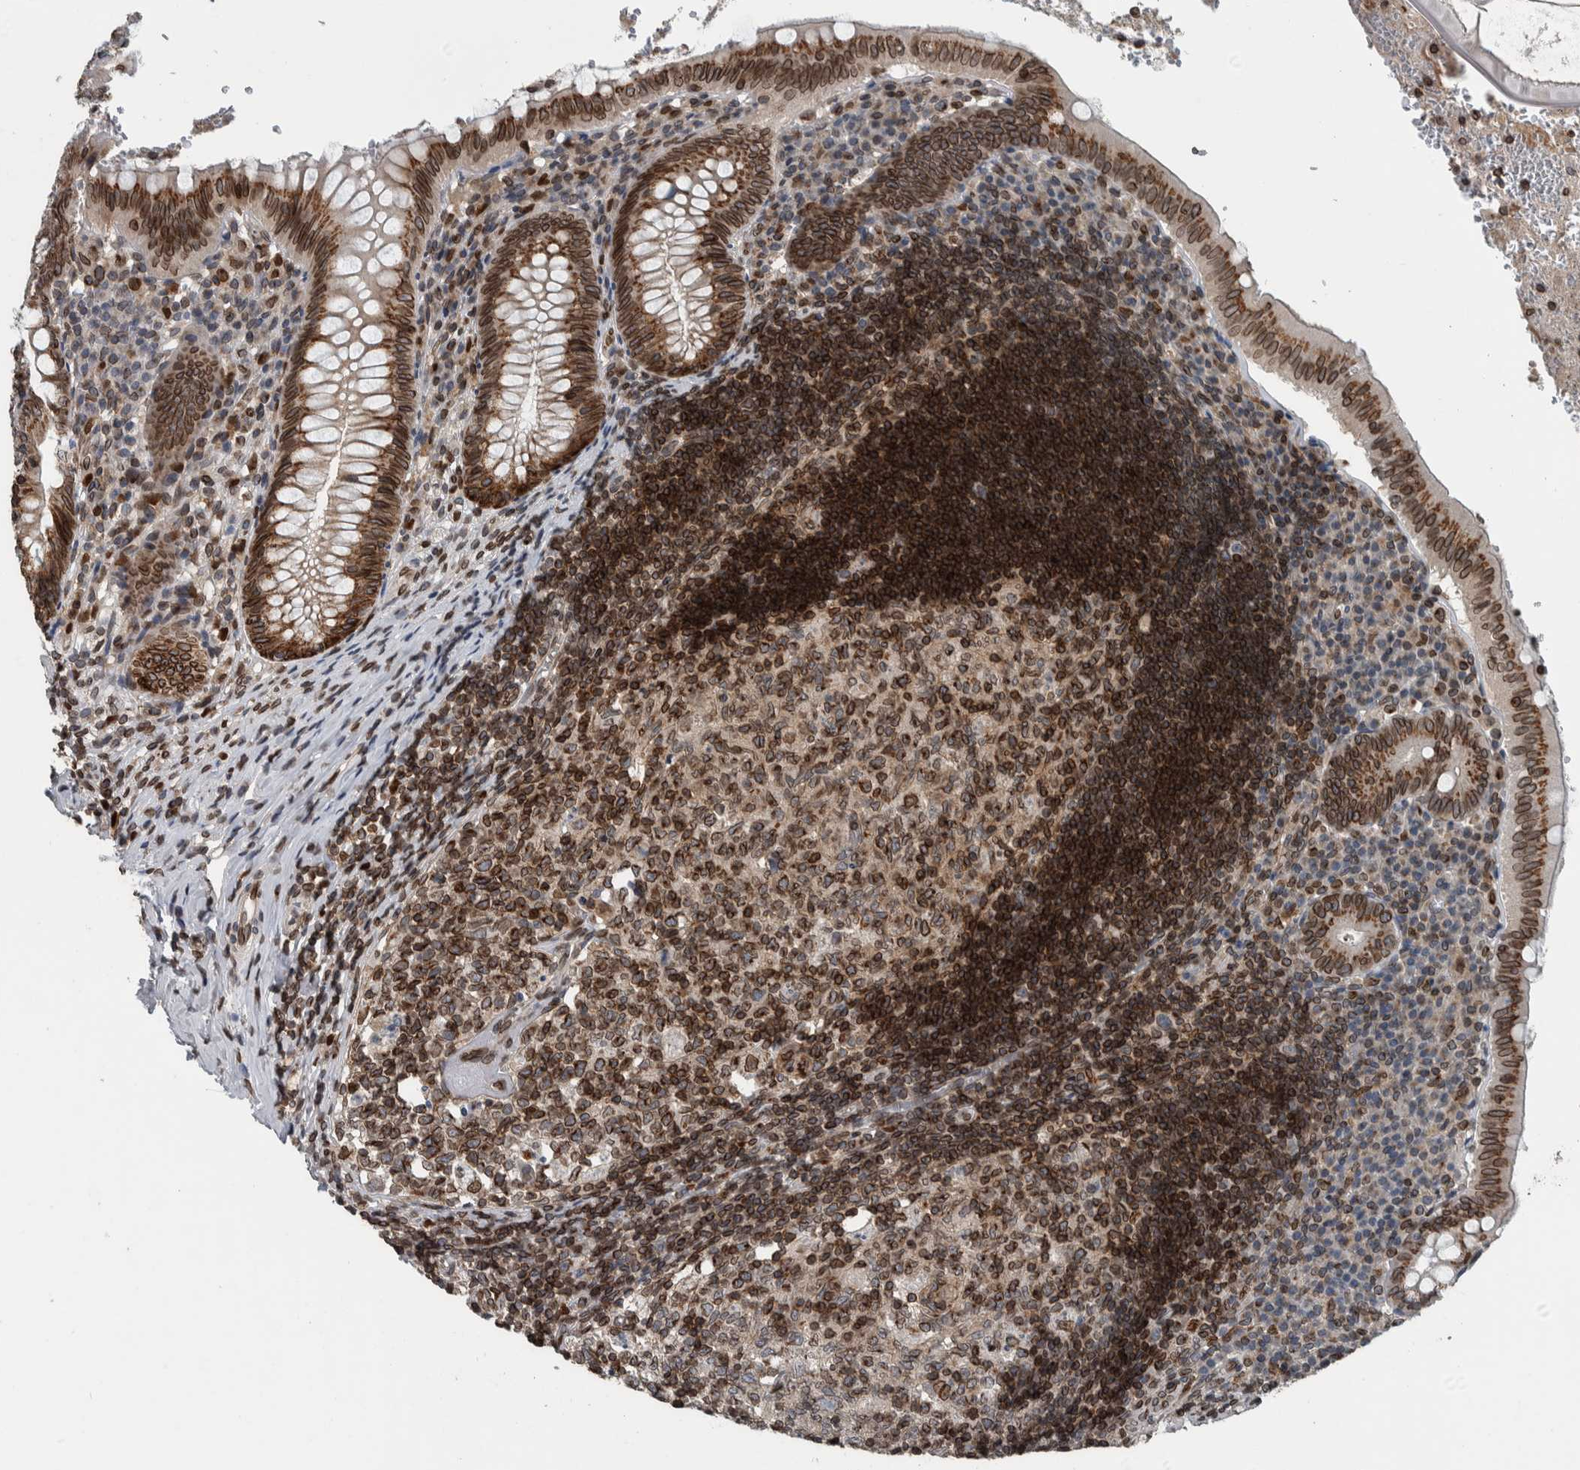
{"staining": {"intensity": "strong", "quantity": ">75%", "location": "cytoplasmic/membranous,nuclear"}, "tissue": "appendix", "cell_type": "Glandular cells", "image_type": "normal", "snomed": [{"axis": "morphology", "description": "Normal tissue, NOS"}, {"axis": "topography", "description": "Appendix"}], "caption": "This histopathology image shows normal appendix stained with IHC to label a protein in brown. The cytoplasmic/membranous,nuclear of glandular cells show strong positivity for the protein. Nuclei are counter-stained blue.", "gene": "FAM135B", "patient": {"sex": "male", "age": 8}}